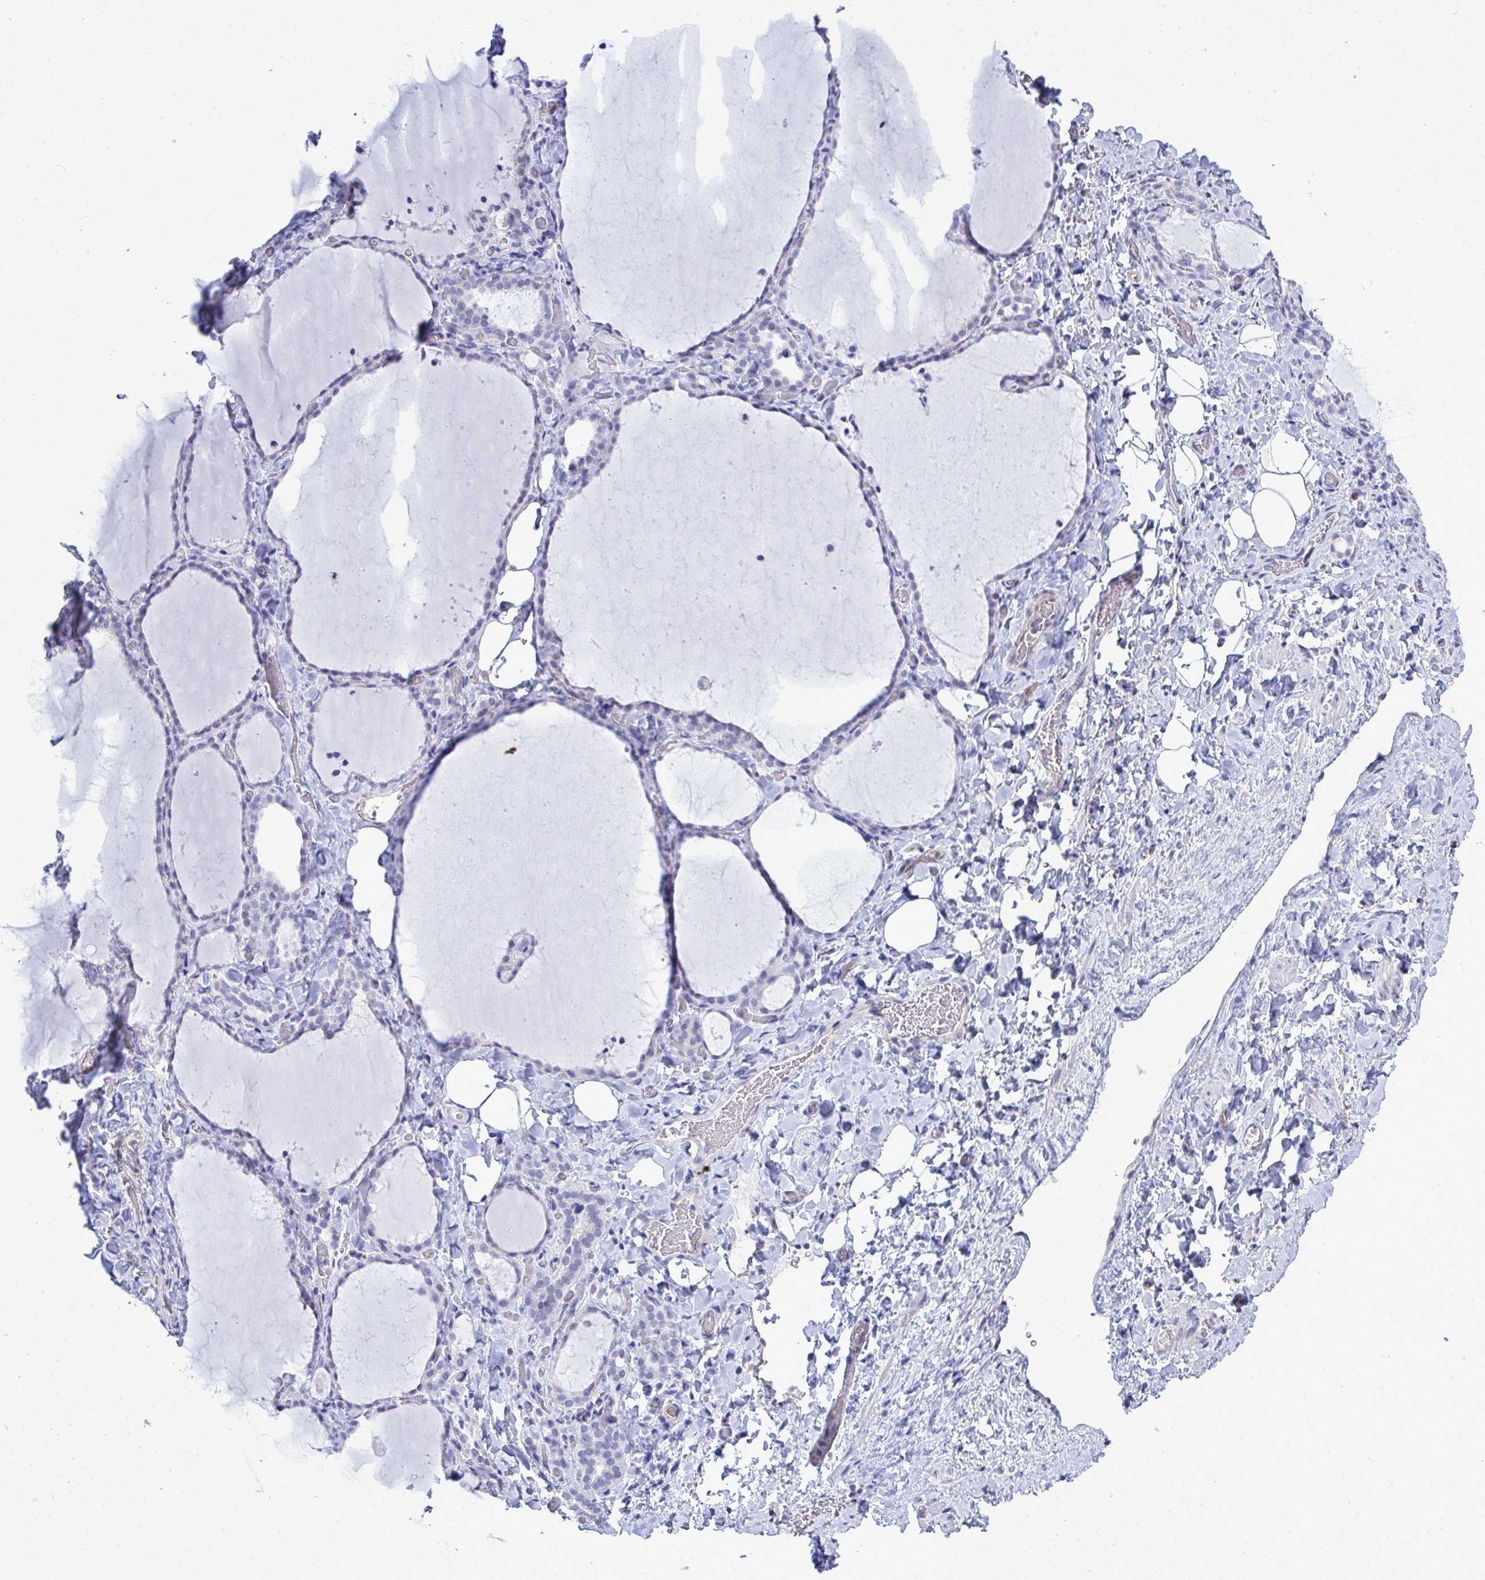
{"staining": {"intensity": "negative", "quantity": "none", "location": "none"}, "tissue": "thyroid gland", "cell_type": "Glandular cells", "image_type": "normal", "snomed": [{"axis": "morphology", "description": "Normal tissue, NOS"}, {"axis": "topography", "description": "Thyroid gland"}], "caption": "High power microscopy photomicrograph of an immunohistochemistry micrograph of normal thyroid gland, revealing no significant positivity in glandular cells. Brightfield microscopy of immunohistochemistry (IHC) stained with DAB (brown) and hematoxylin (blue), captured at high magnification.", "gene": "SLC25A51", "patient": {"sex": "female", "age": 22}}